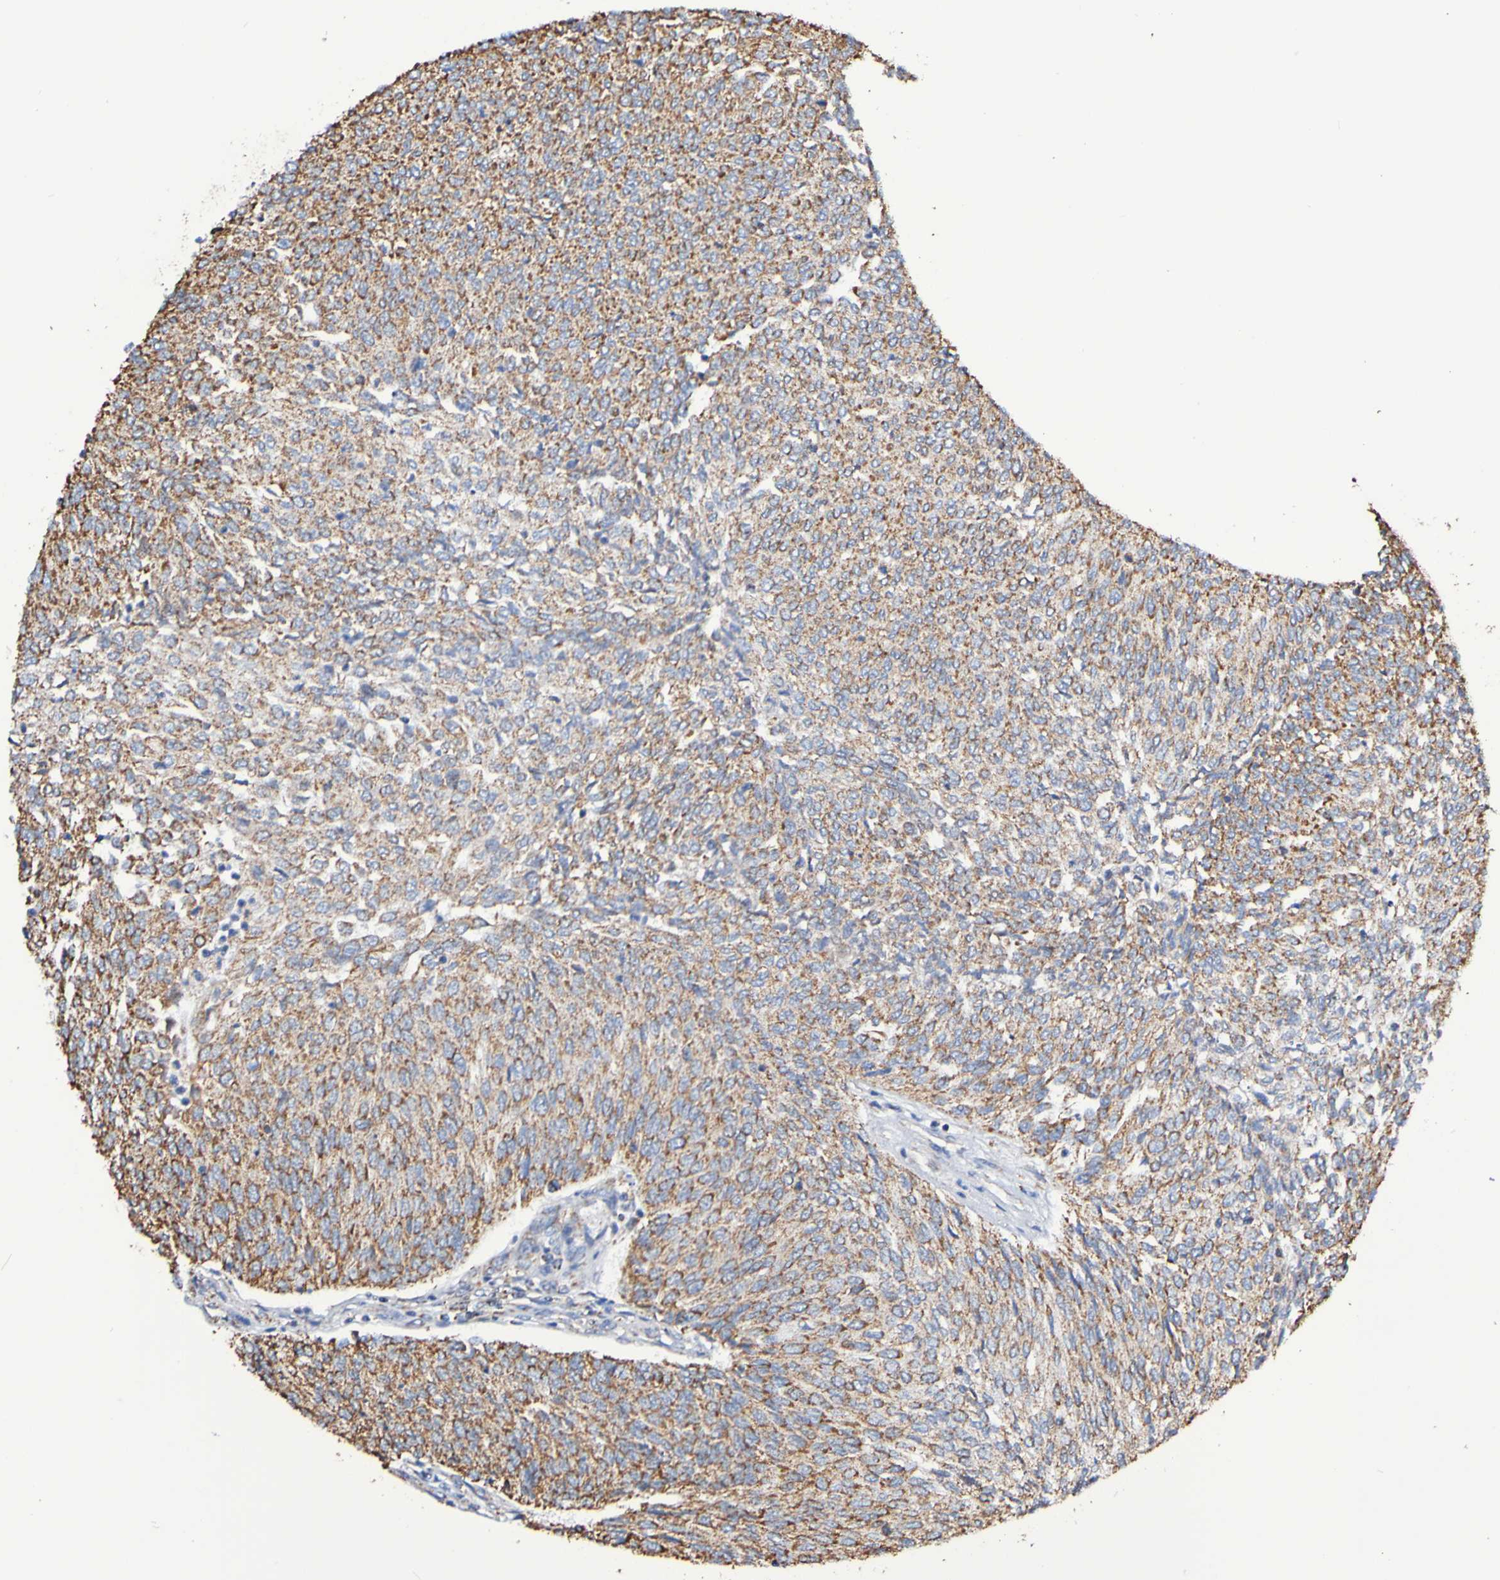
{"staining": {"intensity": "moderate", "quantity": ">75%", "location": "cytoplasmic/membranous"}, "tissue": "urothelial cancer", "cell_type": "Tumor cells", "image_type": "cancer", "snomed": [{"axis": "morphology", "description": "Urothelial carcinoma, Low grade"}, {"axis": "topography", "description": "Urinary bladder"}], "caption": "This image exhibits immunohistochemistry (IHC) staining of low-grade urothelial carcinoma, with medium moderate cytoplasmic/membranous expression in about >75% of tumor cells.", "gene": "IL18R1", "patient": {"sex": "female", "age": 79}}